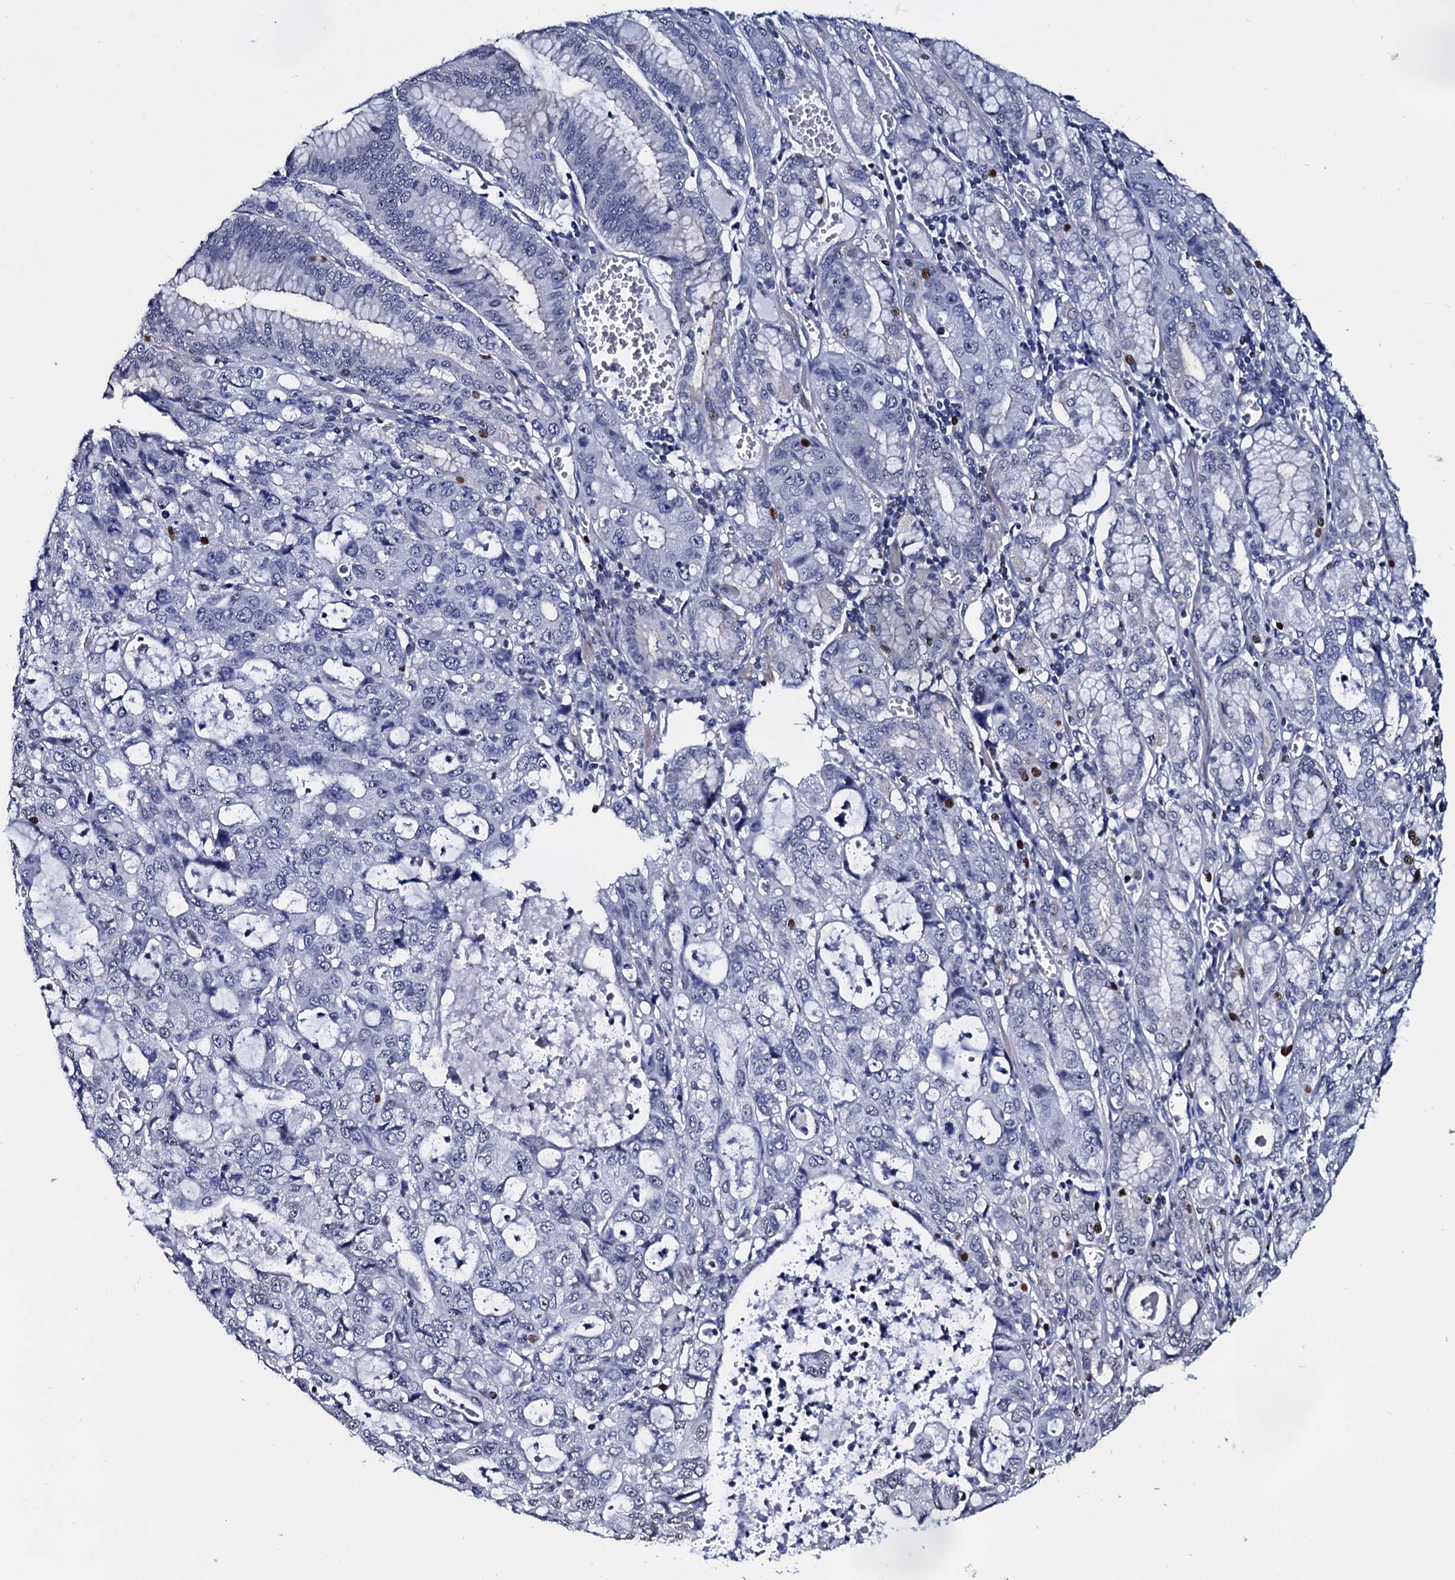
{"staining": {"intensity": "negative", "quantity": "none", "location": "none"}, "tissue": "stomach cancer", "cell_type": "Tumor cells", "image_type": "cancer", "snomed": [{"axis": "morphology", "description": "Adenocarcinoma, NOS"}, {"axis": "topography", "description": "Stomach, upper"}], "caption": "Stomach cancer (adenocarcinoma) stained for a protein using immunohistochemistry demonstrates no expression tumor cells.", "gene": "NPM2", "patient": {"sex": "female", "age": 52}}